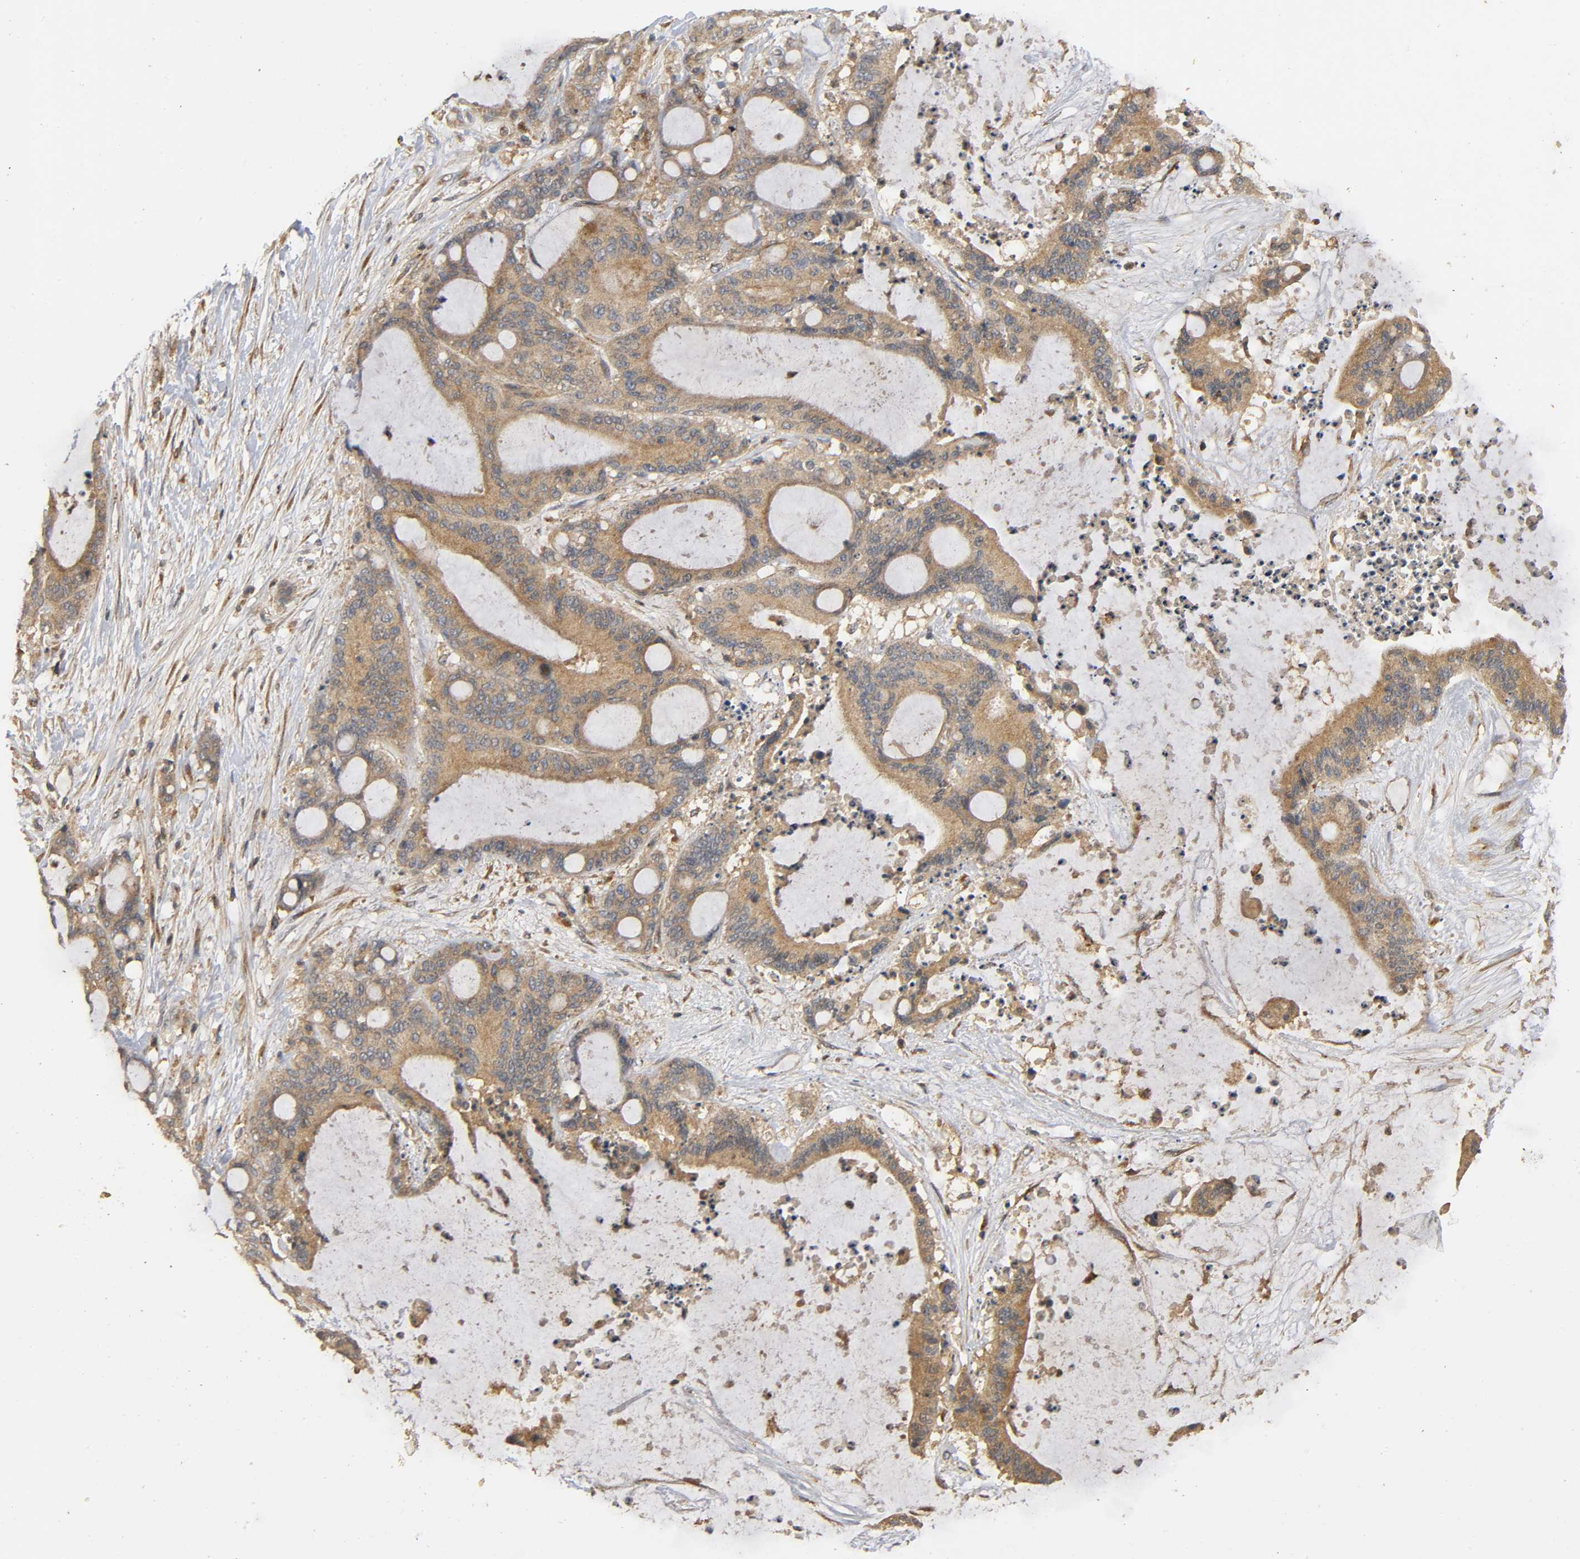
{"staining": {"intensity": "moderate", "quantity": ">75%", "location": "cytoplasmic/membranous"}, "tissue": "liver cancer", "cell_type": "Tumor cells", "image_type": "cancer", "snomed": [{"axis": "morphology", "description": "Cholangiocarcinoma"}, {"axis": "topography", "description": "Liver"}], "caption": "A brown stain labels moderate cytoplasmic/membranous staining of a protein in human cholangiocarcinoma (liver) tumor cells.", "gene": "IKBKB", "patient": {"sex": "female", "age": 73}}